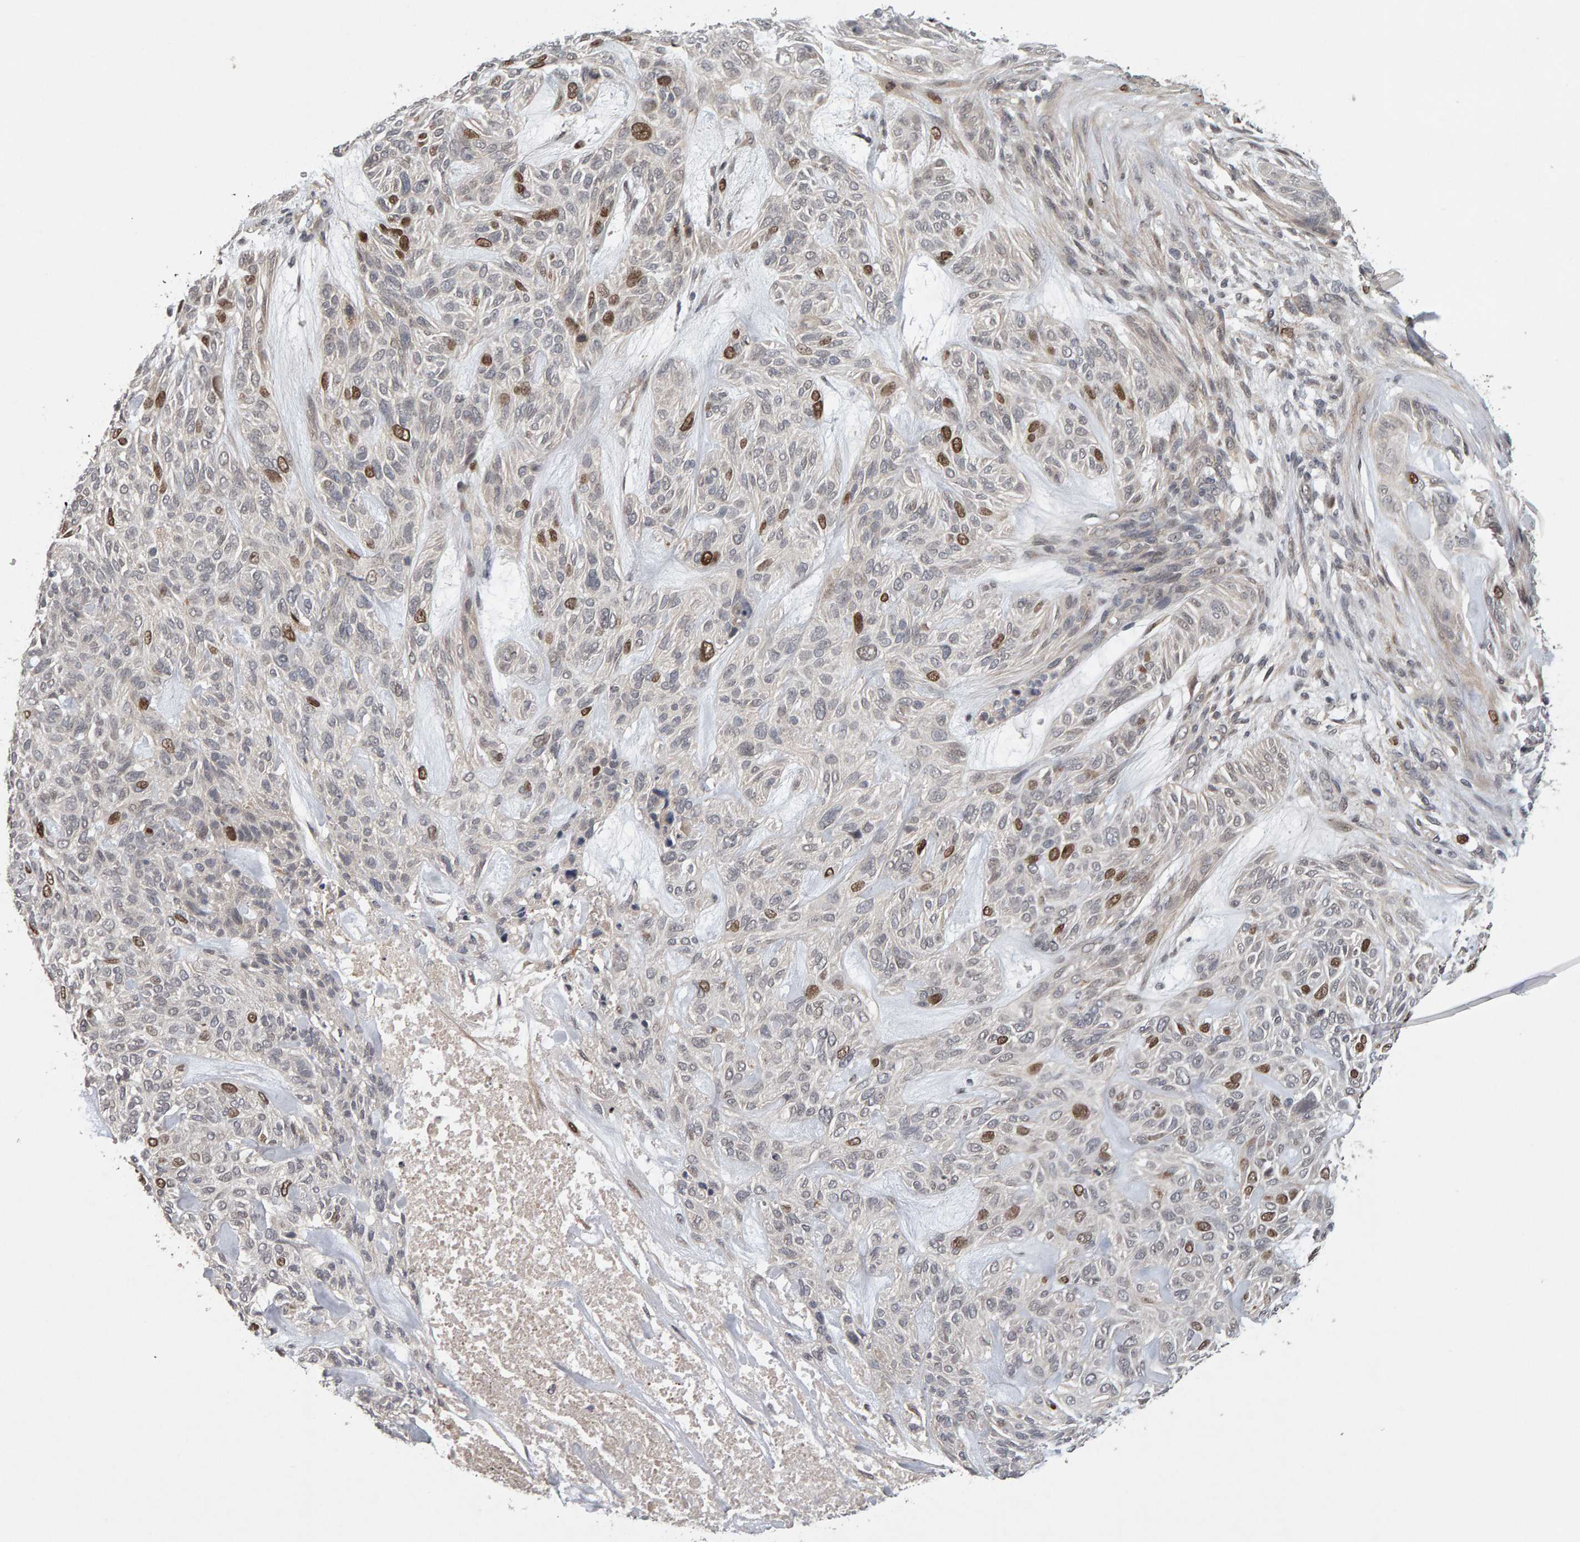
{"staining": {"intensity": "moderate", "quantity": "<25%", "location": "nuclear"}, "tissue": "skin cancer", "cell_type": "Tumor cells", "image_type": "cancer", "snomed": [{"axis": "morphology", "description": "Basal cell carcinoma"}, {"axis": "topography", "description": "Skin"}], "caption": "A histopathology image of human skin cancer (basal cell carcinoma) stained for a protein exhibits moderate nuclear brown staining in tumor cells.", "gene": "CDCA5", "patient": {"sex": "male", "age": 55}}